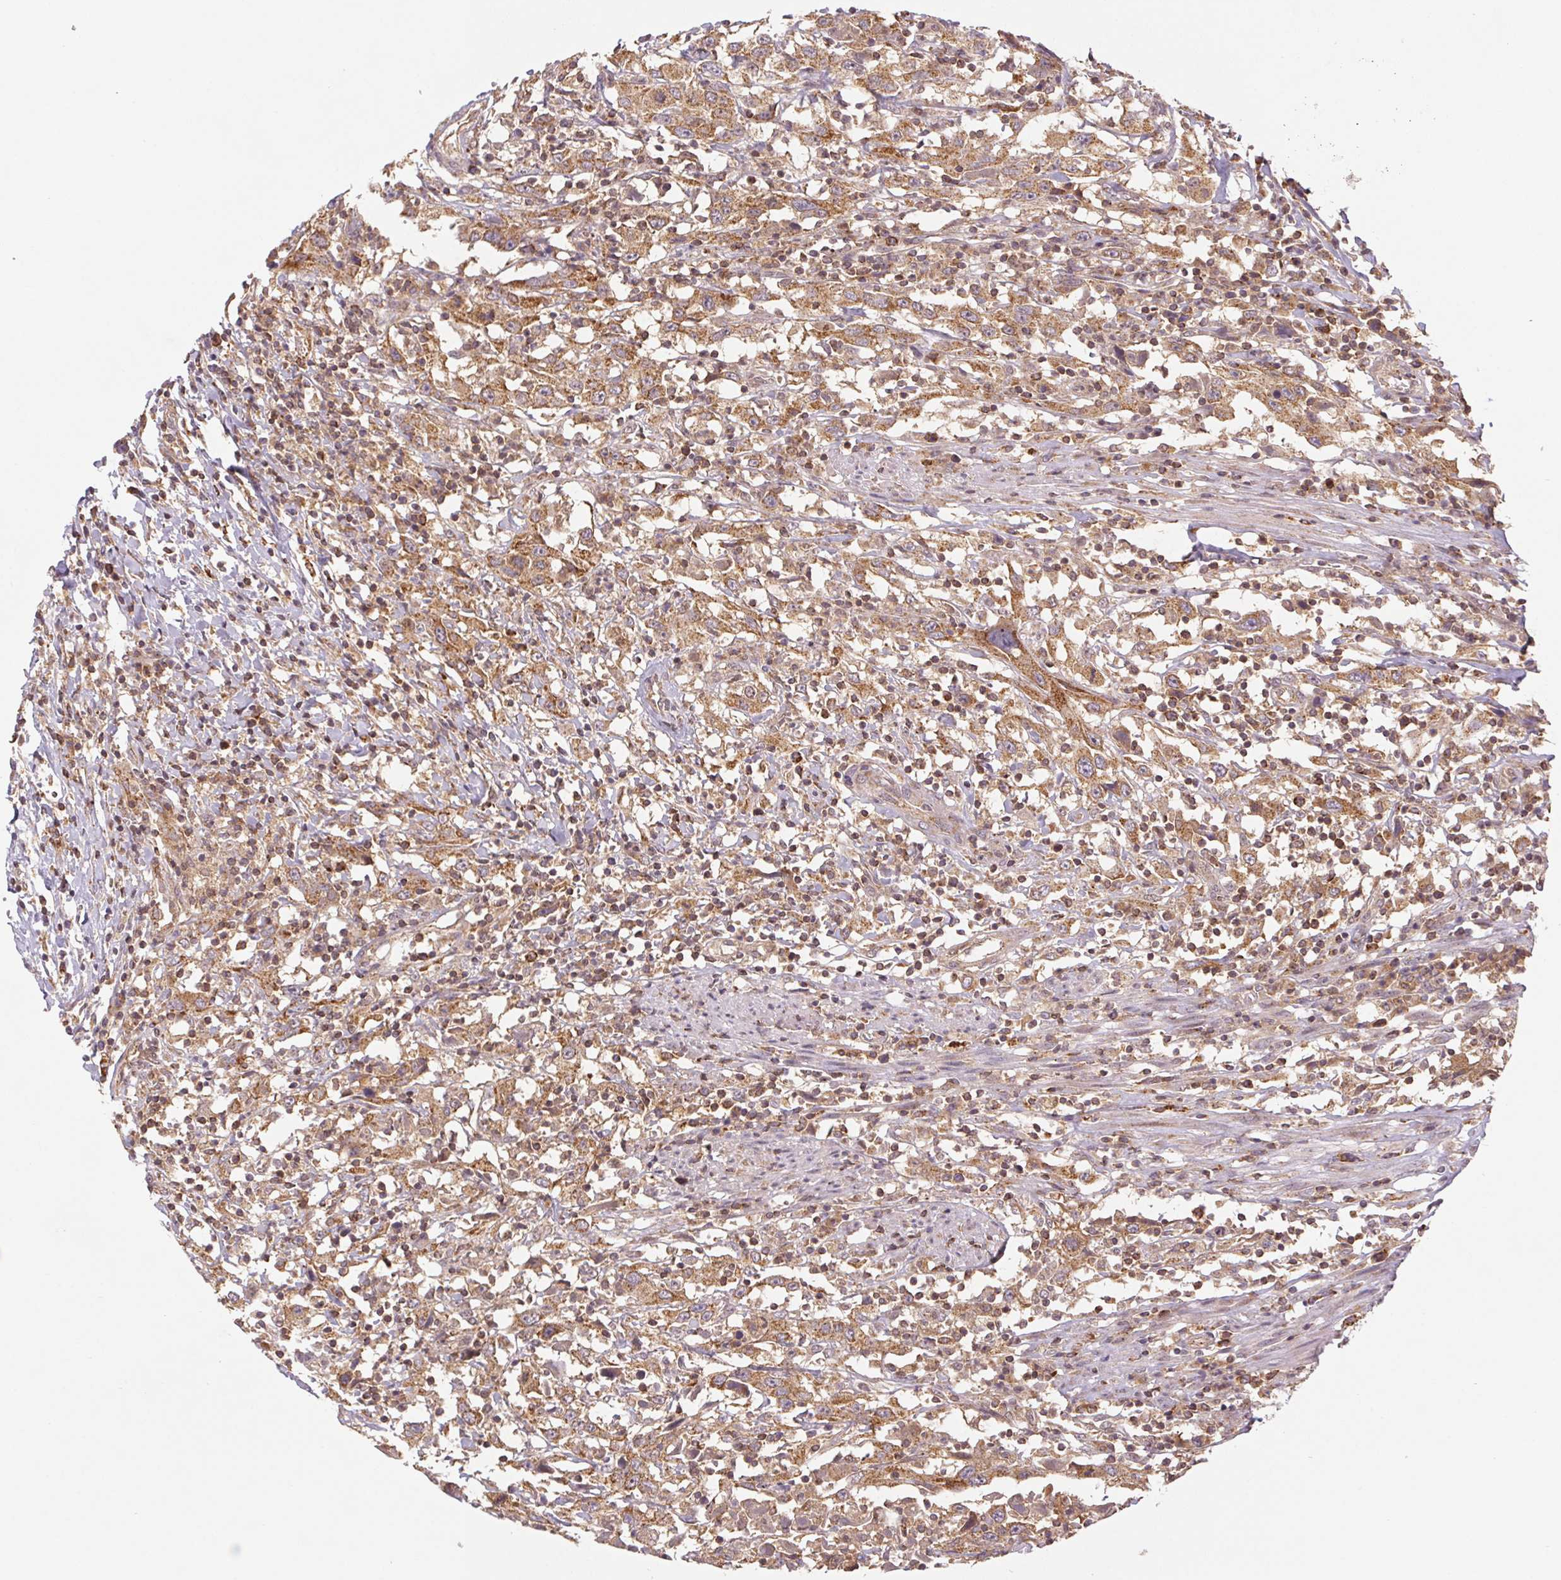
{"staining": {"intensity": "moderate", "quantity": ">75%", "location": "cytoplasmic/membranous"}, "tissue": "urothelial cancer", "cell_type": "Tumor cells", "image_type": "cancer", "snomed": [{"axis": "morphology", "description": "Urothelial carcinoma, High grade"}, {"axis": "topography", "description": "Urinary bladder"}], "caption": "About >75% of tumor cells in human urothelial cancer demonstrate moderate cytoplasmic/membranous protein expression as visualized by brown immunohistochemical staining.", "gene": "MTHFD1", "patient": {"sex": "male", "age": 61}}